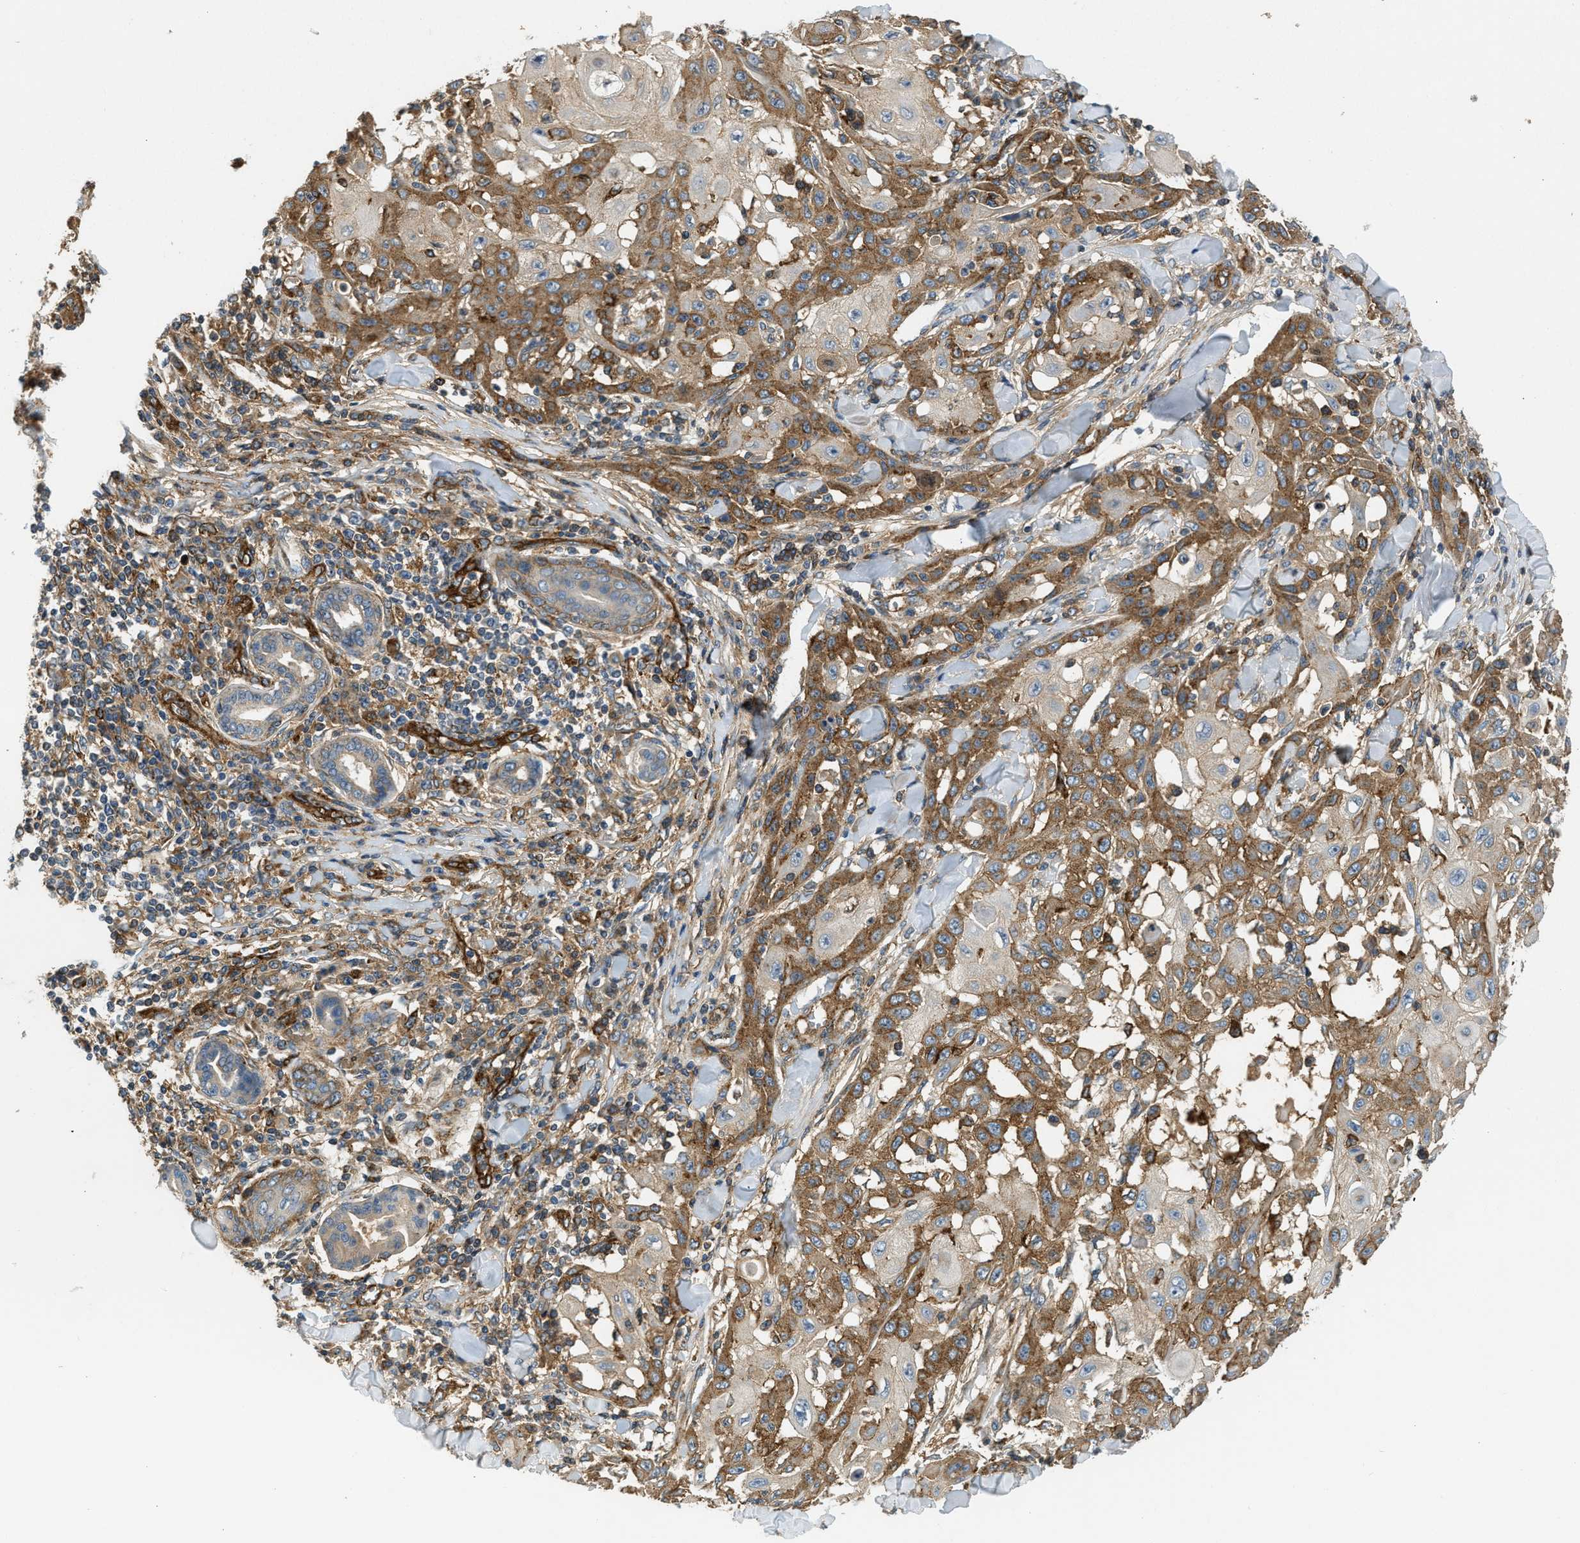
{"staining": {"intensity": "moderate", "quantity": ">75%", "location": "cytoplasmic/membranous"}, "tissue": "skin cancer", "cell_type": "Tumor cells", "image_type": "cancer", "snomed": [{"axis": "morphology", "description": "Squamous cell carcinoma, NOS"}, {"axis": "topography", "description": "Skin"}], "caption": "Protein expression analysis of skin cancer reveals moderate cytoplasmic/membranous staining in approximately >75% of tumor cells. (Brightfield microscopy of DAB IHC at high magnification).", "gene": "HIP1", "patient": {"sex": "male", "age": 24}}